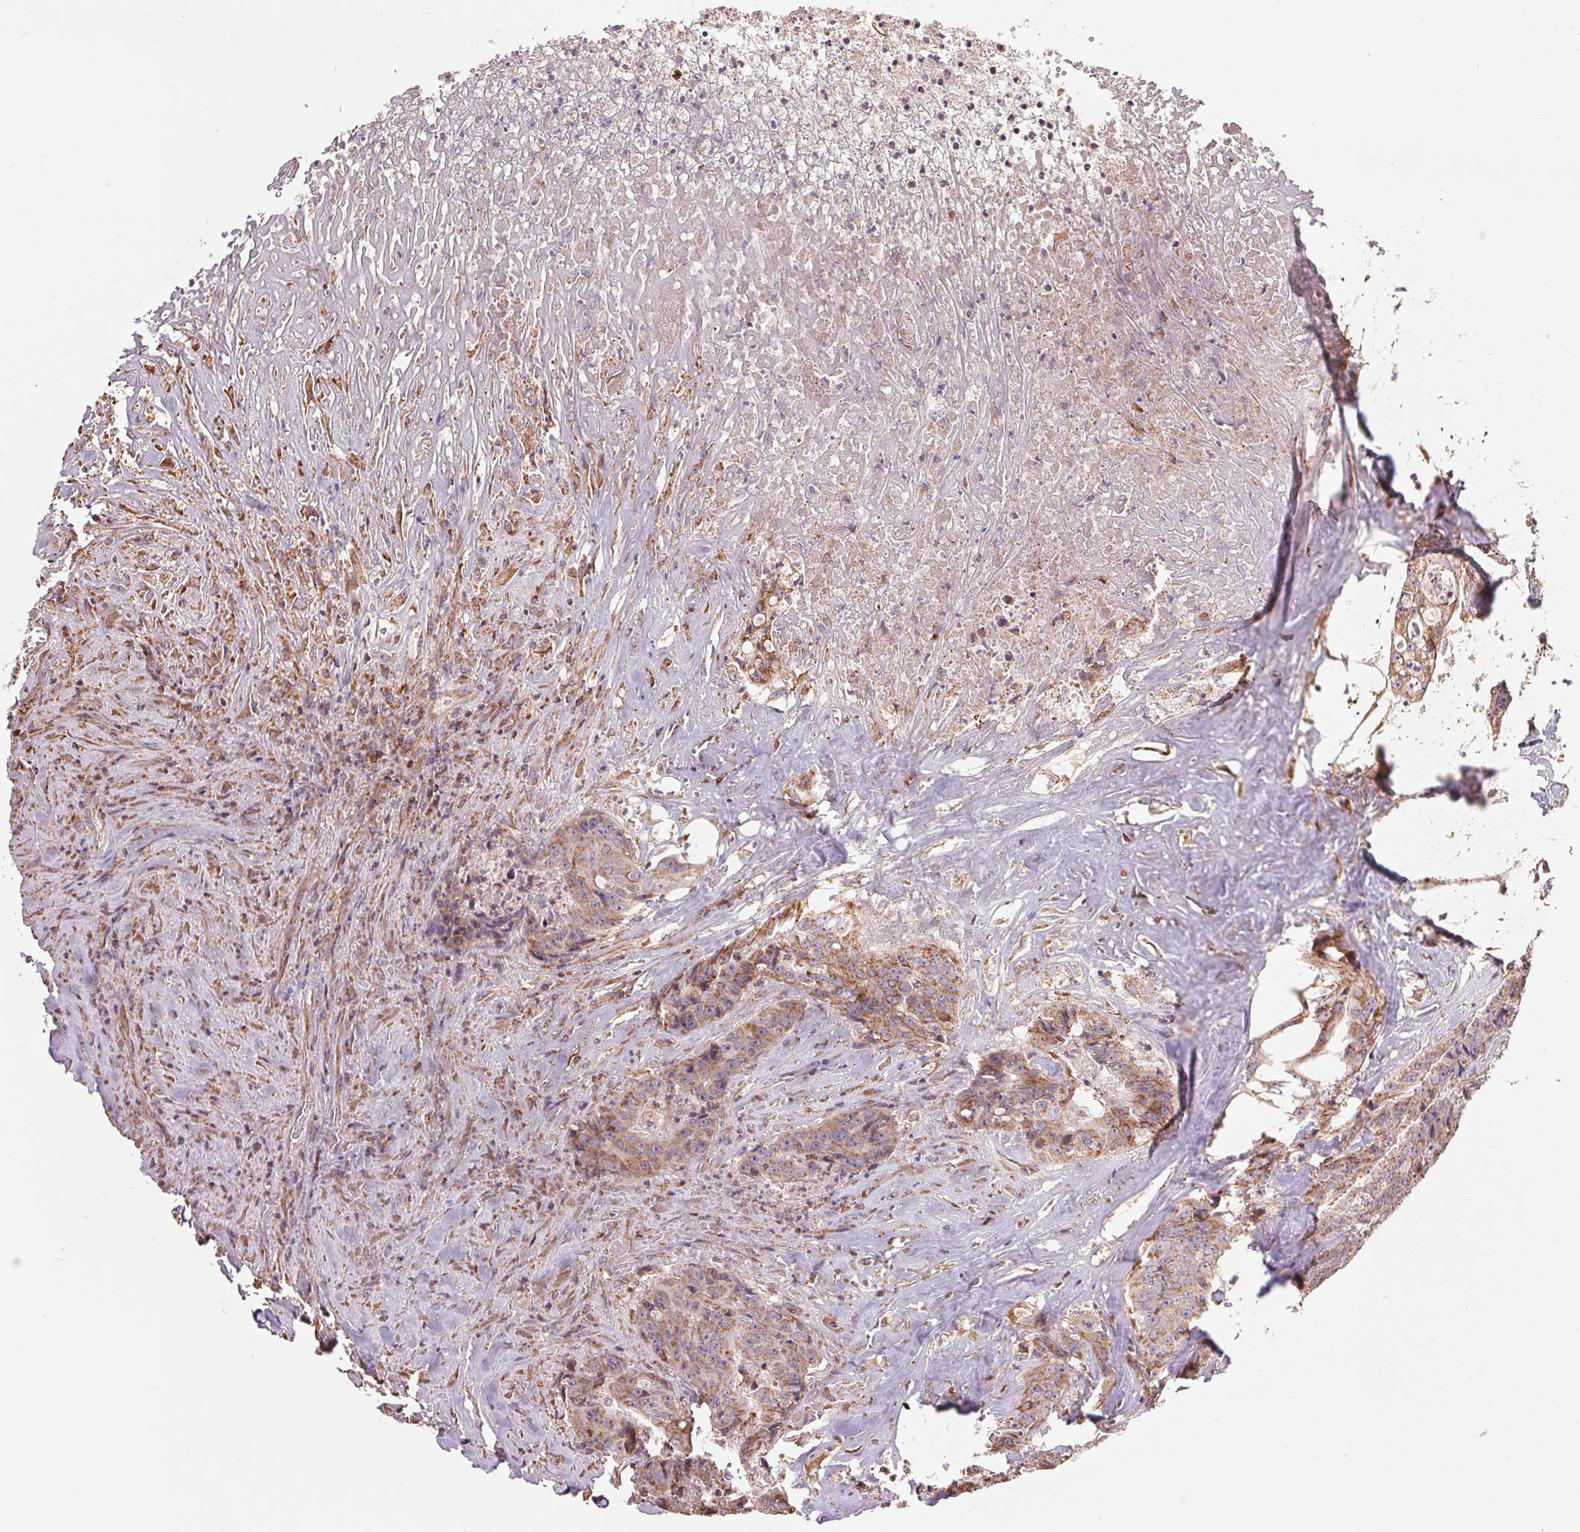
{"staining": {"intensity": "moderate", "quantity": ">75%", "location": "cytoplasmic/membranous"}, "tissue": "colorectal cancer", "cell_type": "Tumor cells", "image_type": "cancer", "snomed": [{"axis": "morphology", "description": "Adenocarcinoma, NOS"}, {"axis": "topography", "description": "Rectum"}], "caption": "IHC of adenocarcinoma (colorectal) demonstrates medium levels of moderate cytoplasmic/membranous positivity in about >75% of tumor cells.", "gene": "DGUOK", "patient": {"sex": "female", "age": 62}}